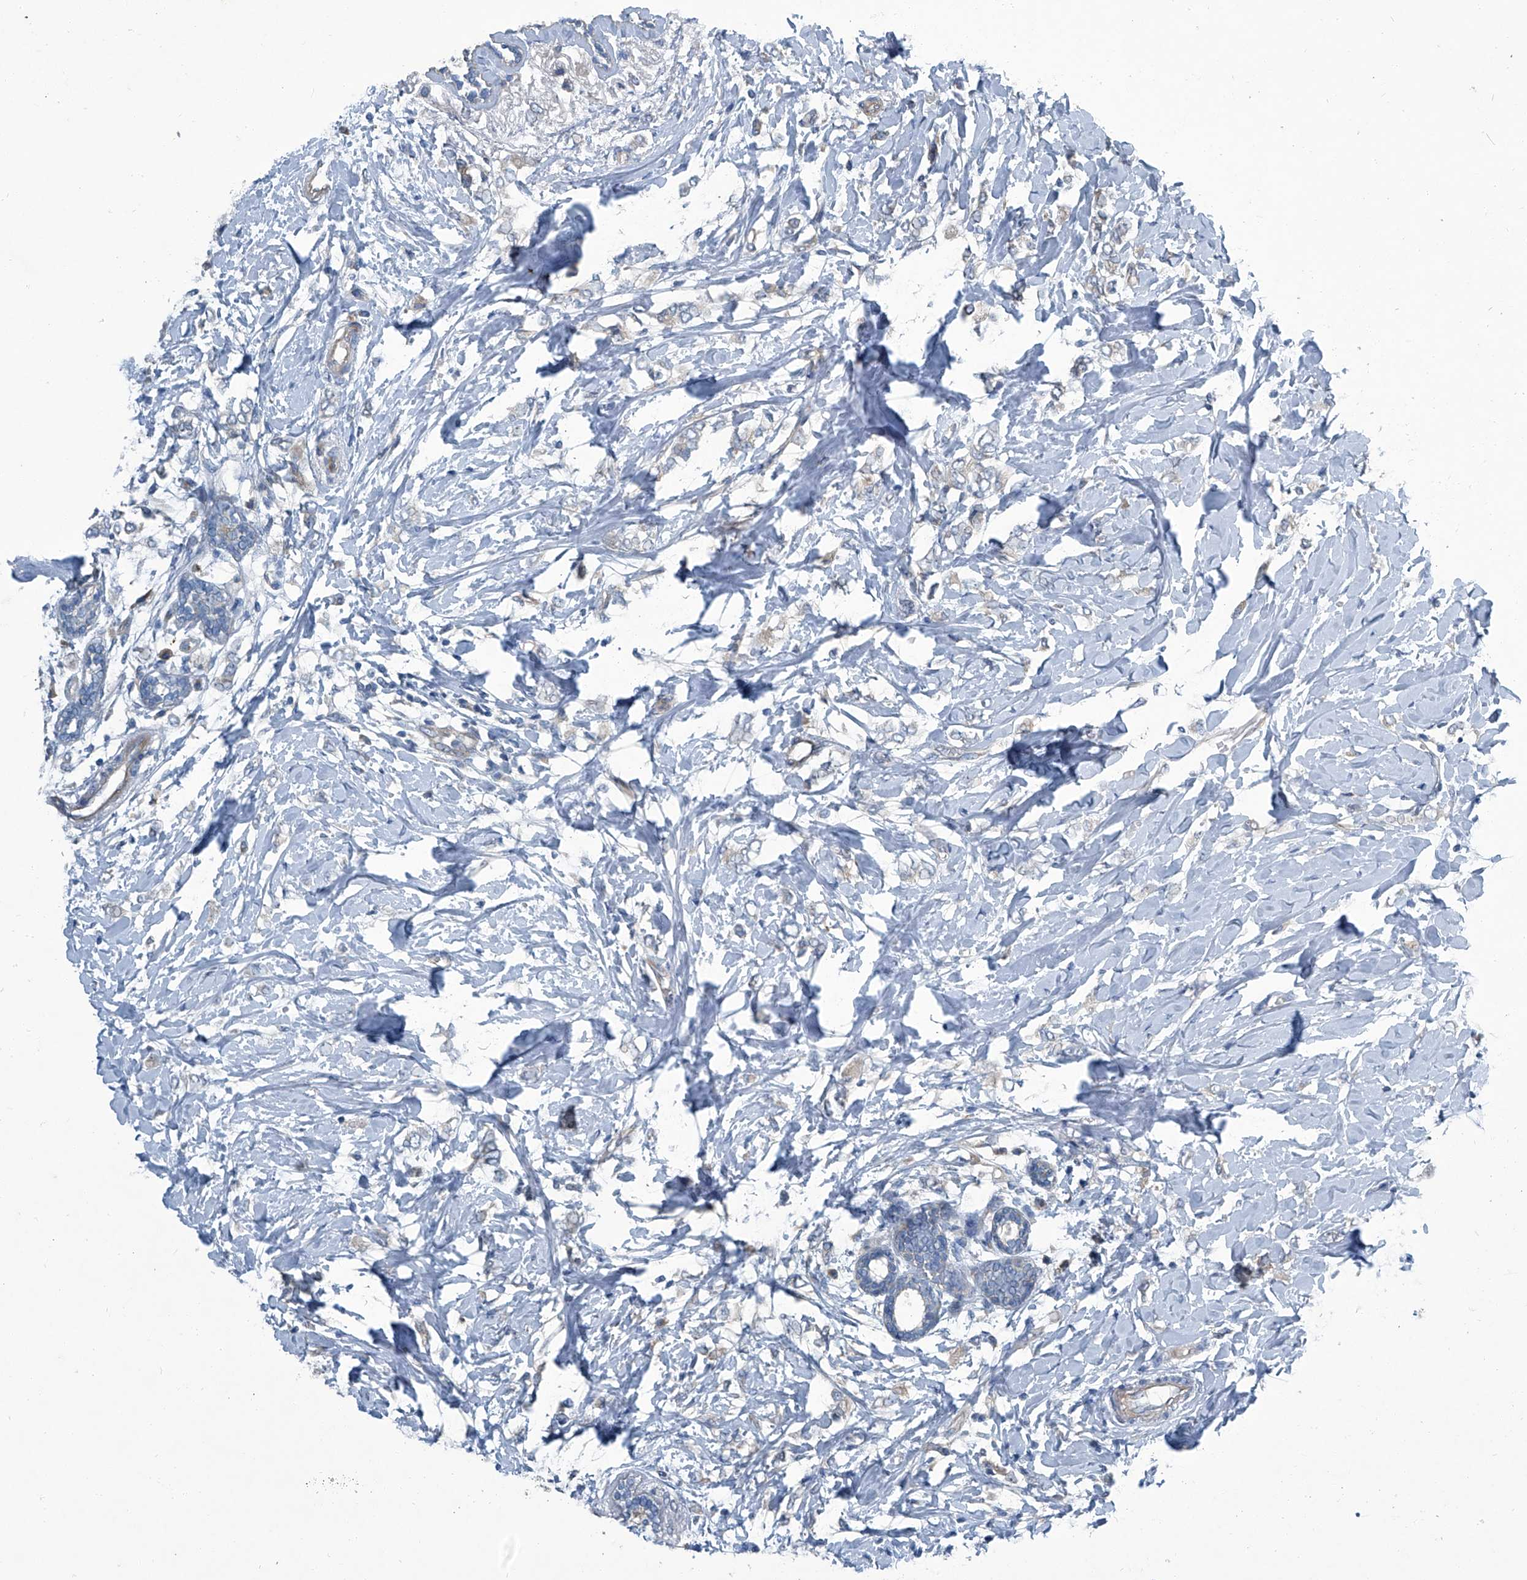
{"staining": {"intensity": "negative", "quantity": "none", "location": "none"}, "tissue": "breast cancer", "cell_type": "Tumor cells", "image_type": "cancer", "snomed": [{"axis": "morphology", "description": "Normal tissue, NOS"}, {"axis": "morphology", "description": "Lobular carcinoma"}, {"axis": "topography", "description": "Breast"}], "caption": "High magnification brightfield microscopy of lobular carcinoma (breast) stained with DAB (3,3'-diaminobenzidine) (brown) and counterstained with hematoxylin (blue): tumor cells show no significant expression. (Immunohistochemistry (ihc), brightfield microscopy, high magnification).", "gene": "SLC26A11", "patient": {"sex": "female", "age": 47}}